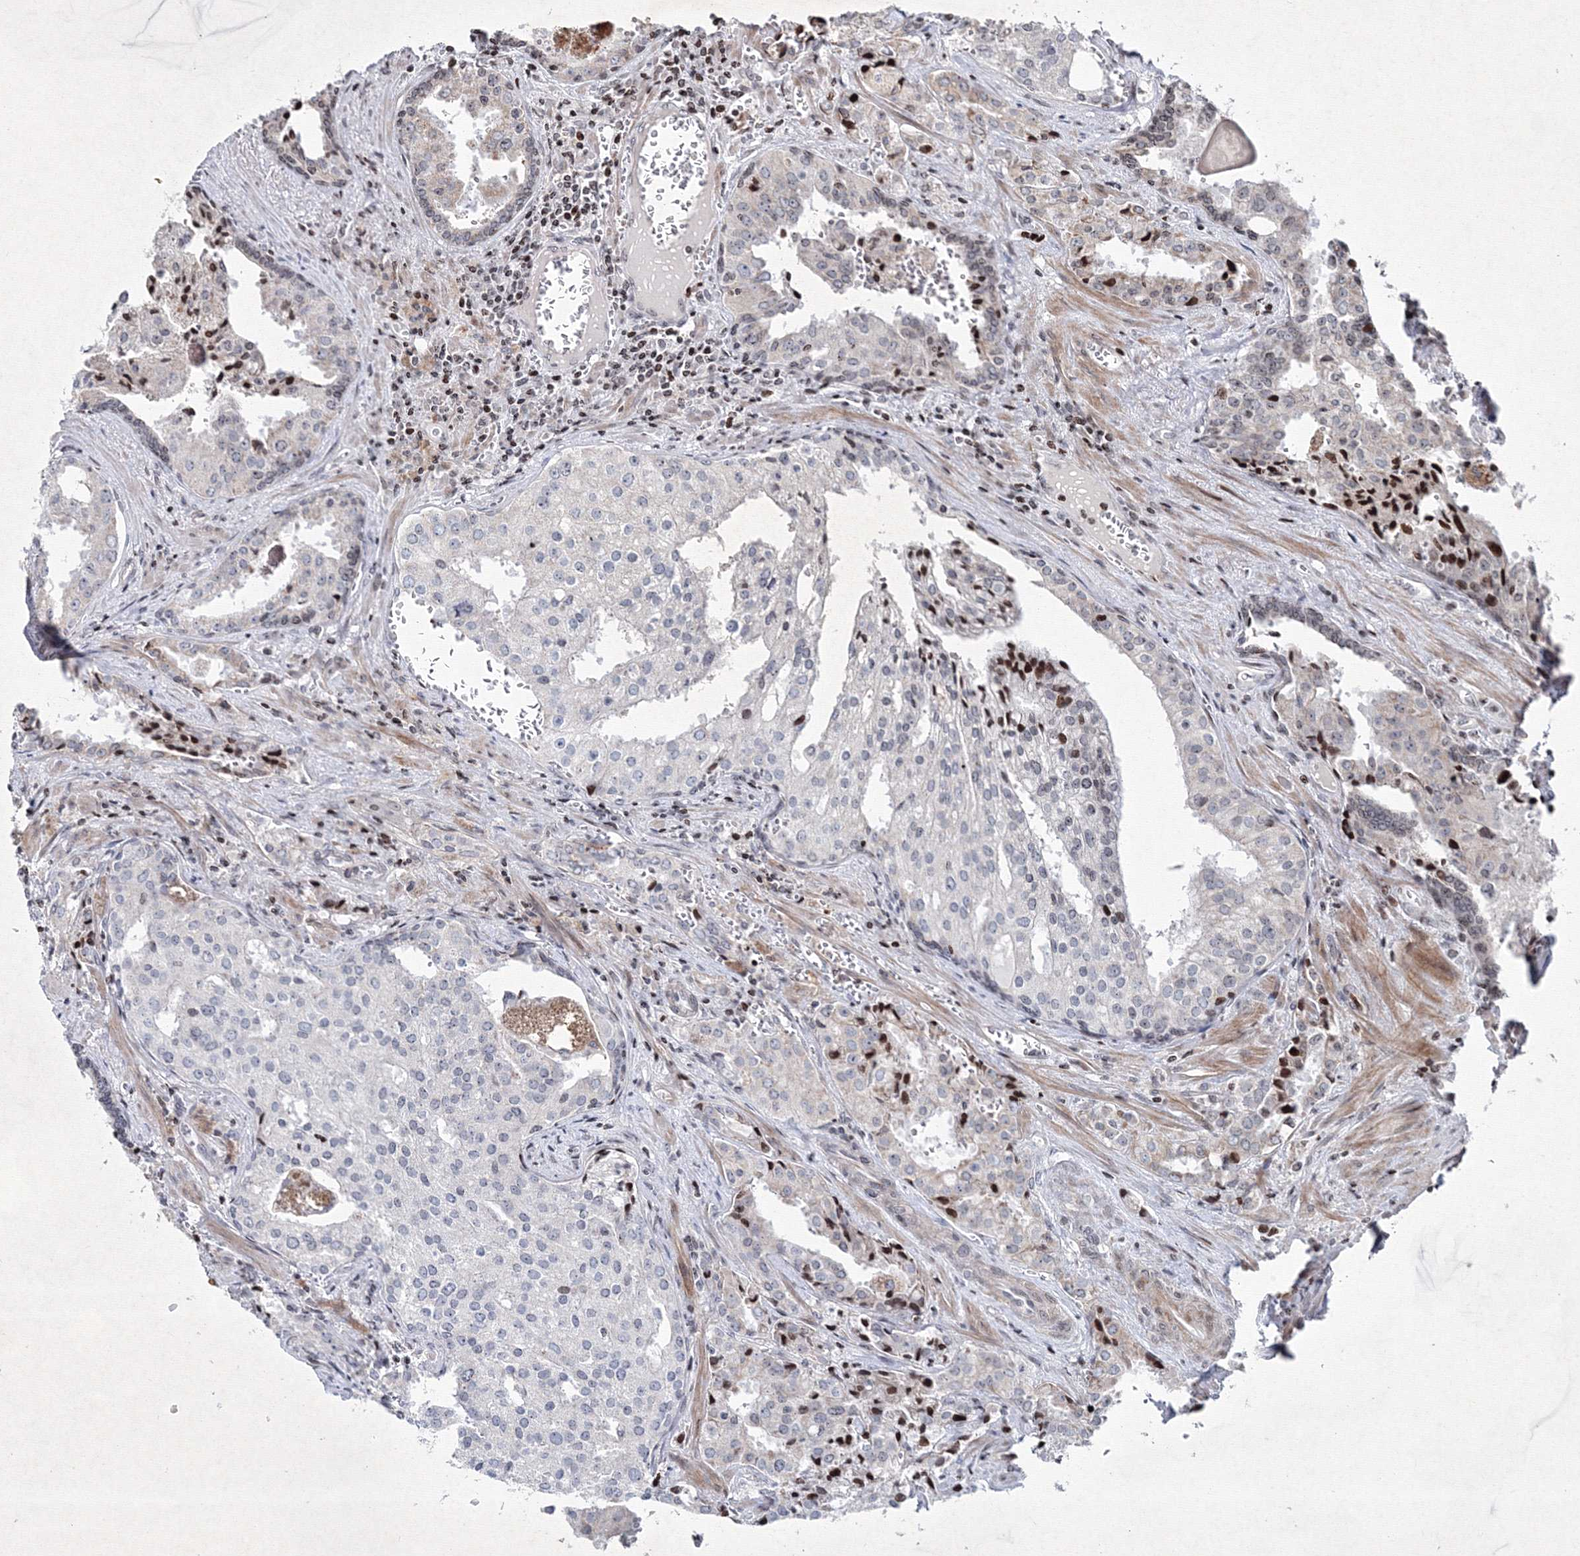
{"staining": {"intensity": "negative", "quantity": "none", "location": "none"}, "tissue": "prostate cancer", "cell_type": "Tumor cells", "image_type": "cancer", "snomed": [{"axis": "morphology", "description": "Adenocarcinoma, High grade"}, {"axis": "topography", "description": "Prostate"}], "caption": "IHC of prostate cancer displays no positivity in tumor cells.", "gene": "SMIM29", "patient": {"sex": "male", "age": 68}}